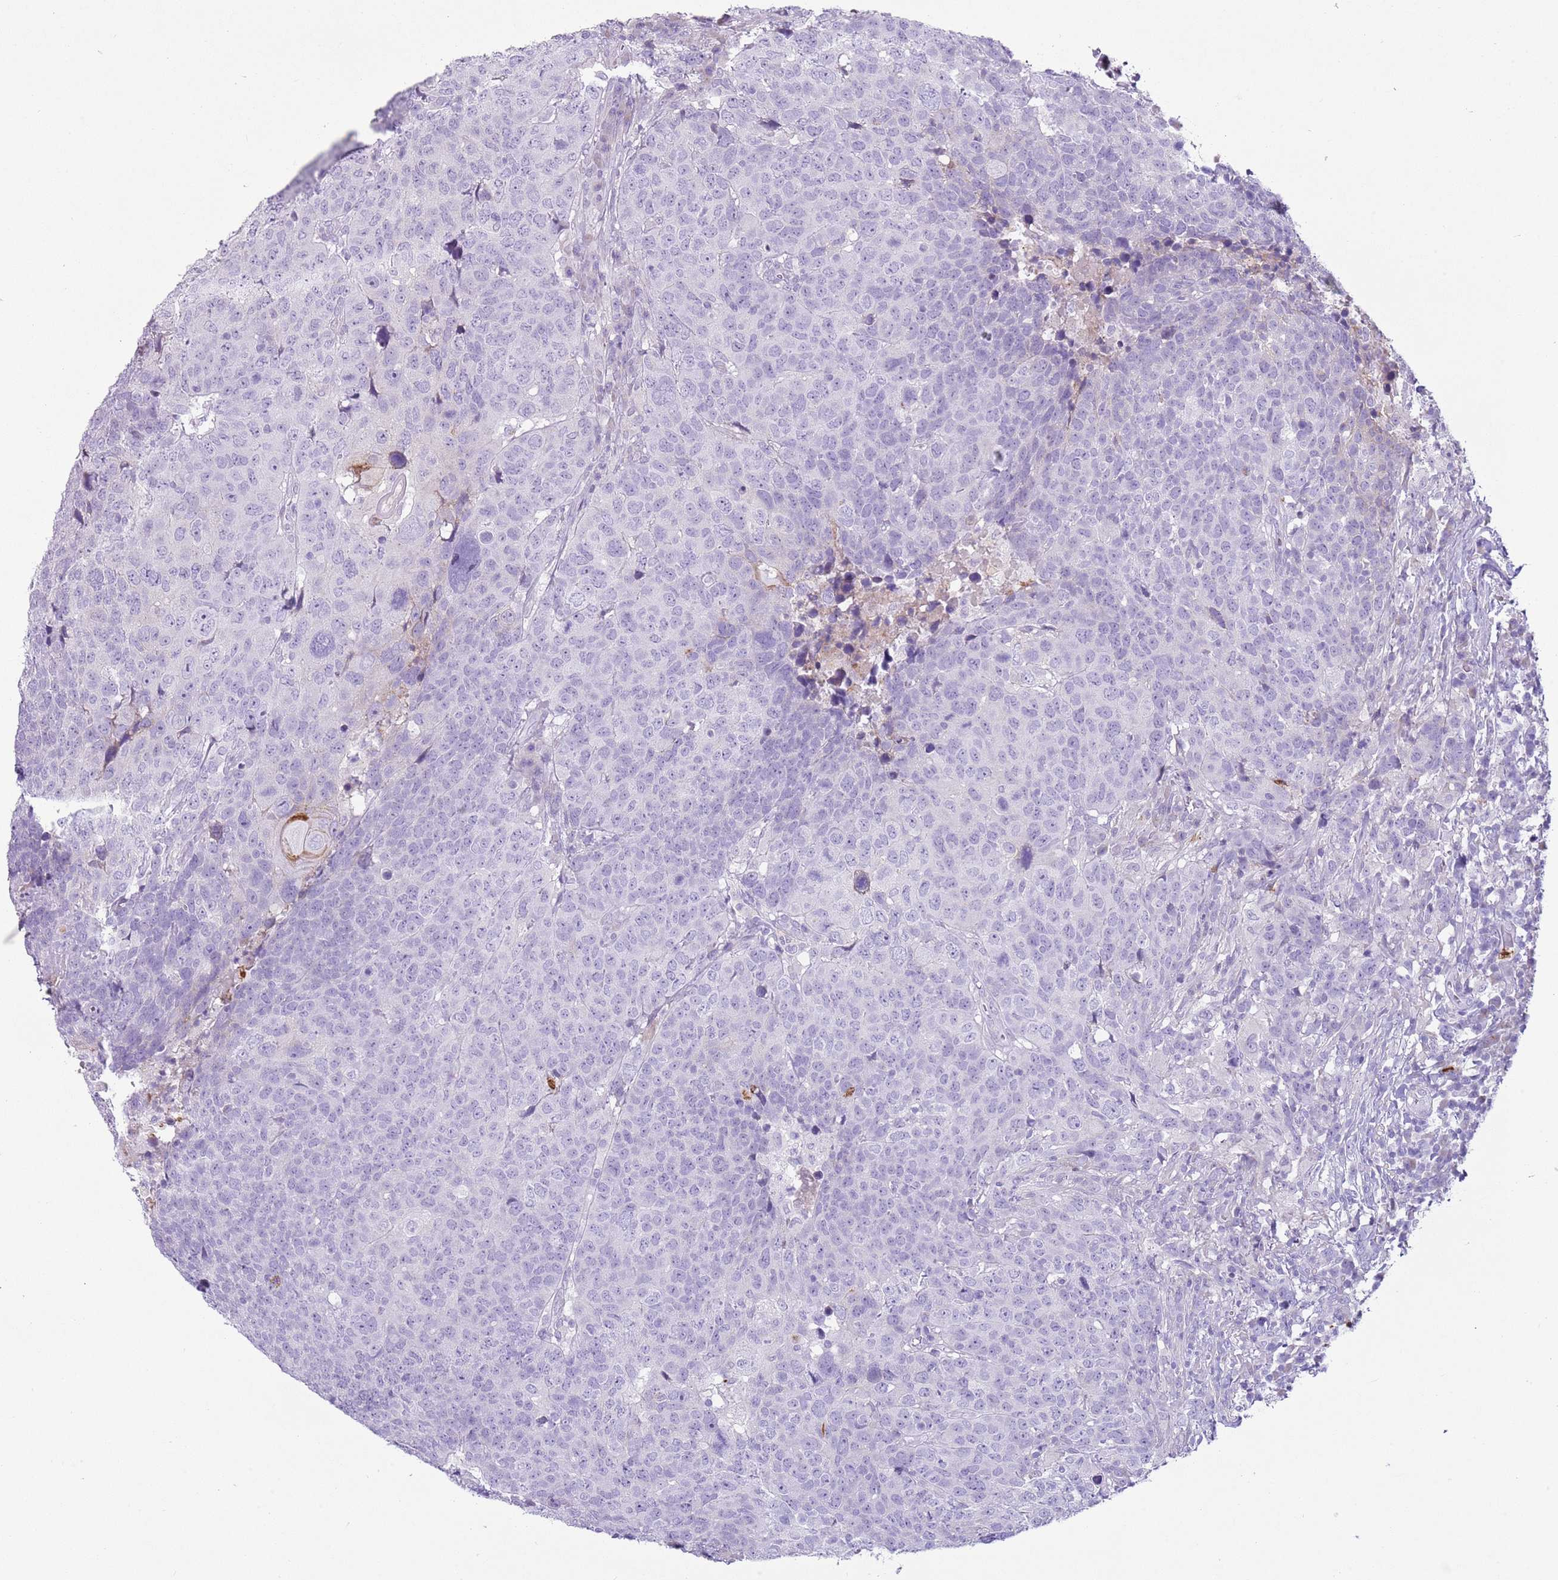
{"staining": {"intensity": "negative", "quantity": "none", "location": "none"}, "tissue": "head and neck cancer", "cell_type": "Tumor cells", "image_type": "cancer", "snomed": [{"axis": "morphology", "description": "Normal tissue, NOS"}, {"axis": "morphology", "description": "Squamous cell carcinoma, NOS"}, {"axis": "topography", "description": "Skeletal muscle"}, {"axis": "topography", "description": "Vascular tissue"}, {"axis": "topography", "description": "Peripheral nerve tissue"}, {"axis": "topography", "description": "Head-Neck"}], "caption": "There is no significant positivity in tumor cells of head and neck squamous cell carcinoma. (Brightfield microscopy of DAB immunohistochemistry (IHC) at high magnification).", "gene": "CD177", "patient": {"sex": "male", "age": 66}}